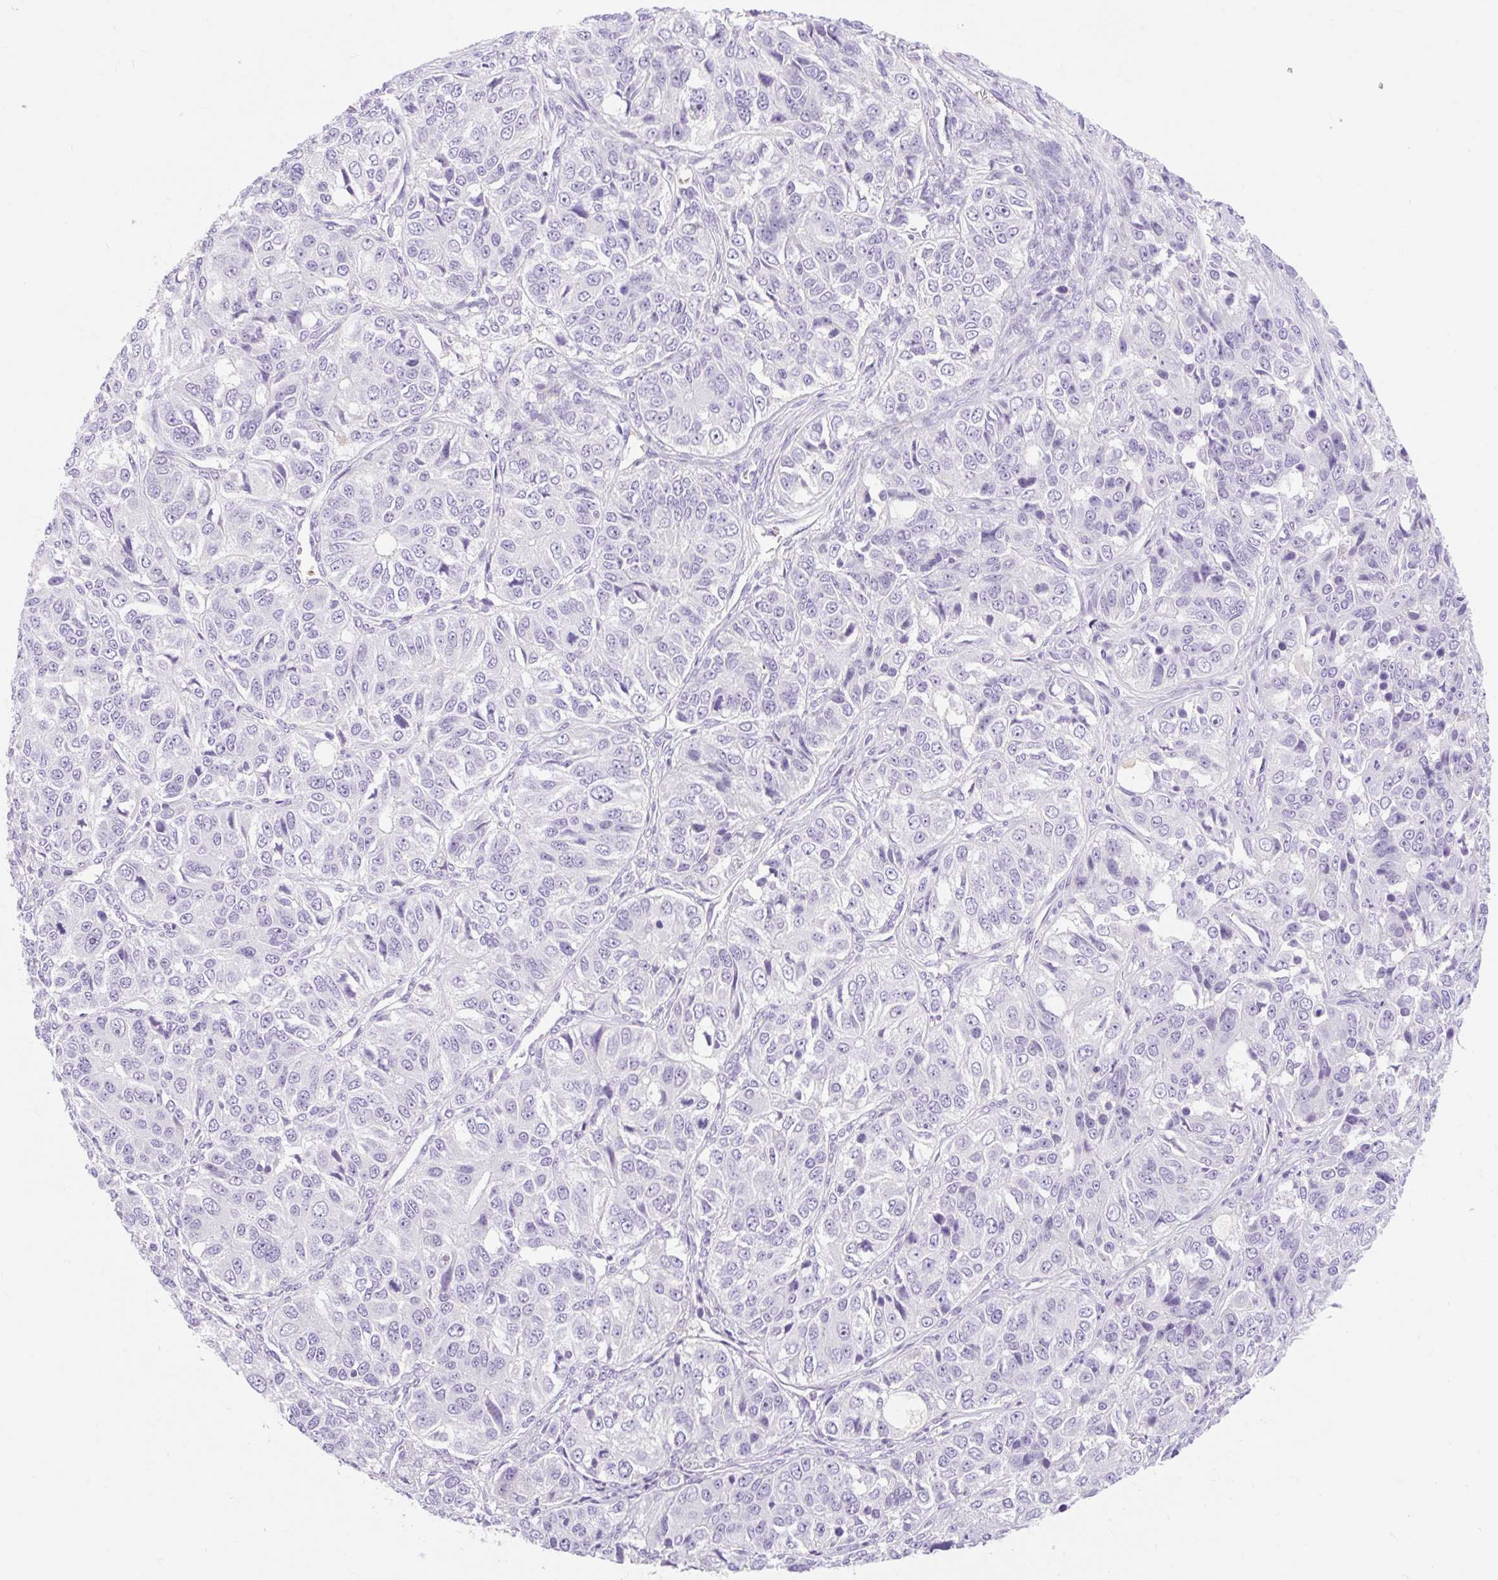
{"staining": {"intensity": "negative", "quantity": "none", "location": "none"}, "tissue": "ovarian cancer", "cell_type": "Tumor cells", "image_type": "cancer", "snomed": [{"axis": "morphology", "description": "Carcinoma, endometroid"}, {"axis": "topography", "description": "Ovary"}], "caption": "There is no significant positivity in tumor cells of ovarian endometroid carcinoma.", "gene": "SLC28A1", "patient": {"sex": "female", "age": 51}}